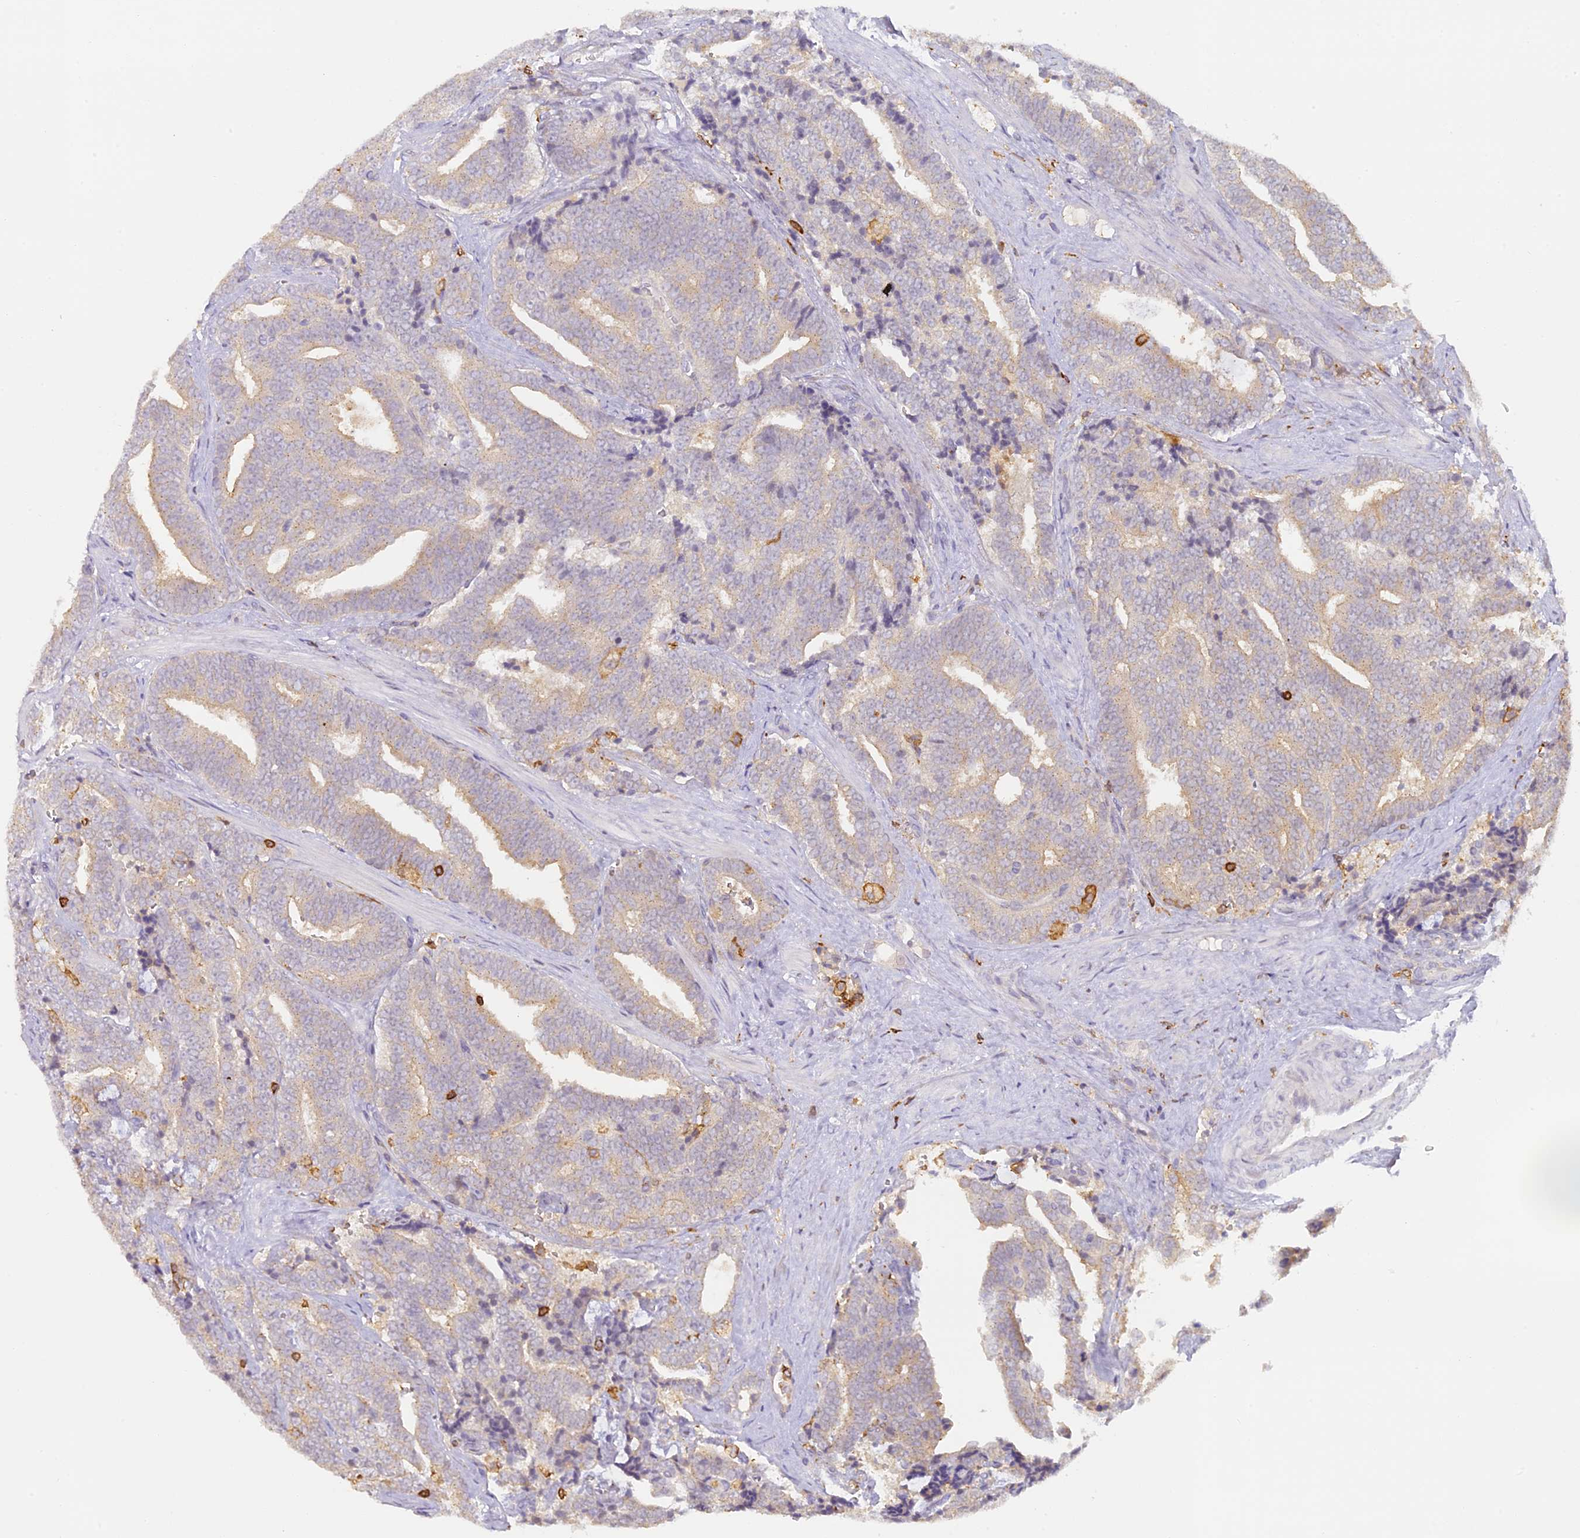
{"staining": {"intensity": "negative", "quantity": "none", "location": "none"}, "tissue": "prostate cancer", "cell_type": "Tumor cells", "image_type": "cancer", "snomed": [{"axis": "morphology", "description": "Adenocarcinoma, High grade"}, {"axis": "topography", "description": "Prostate and seminal vesicle, NOS"}], "caption": "Tumor cells show no significant protein expression in prostate cancer (high-grade adenocarcinoma). (DAB immunohistochemistry, high magnification).", "gene": "FYB1", "patient": {"sex": "male", "age": 67}}